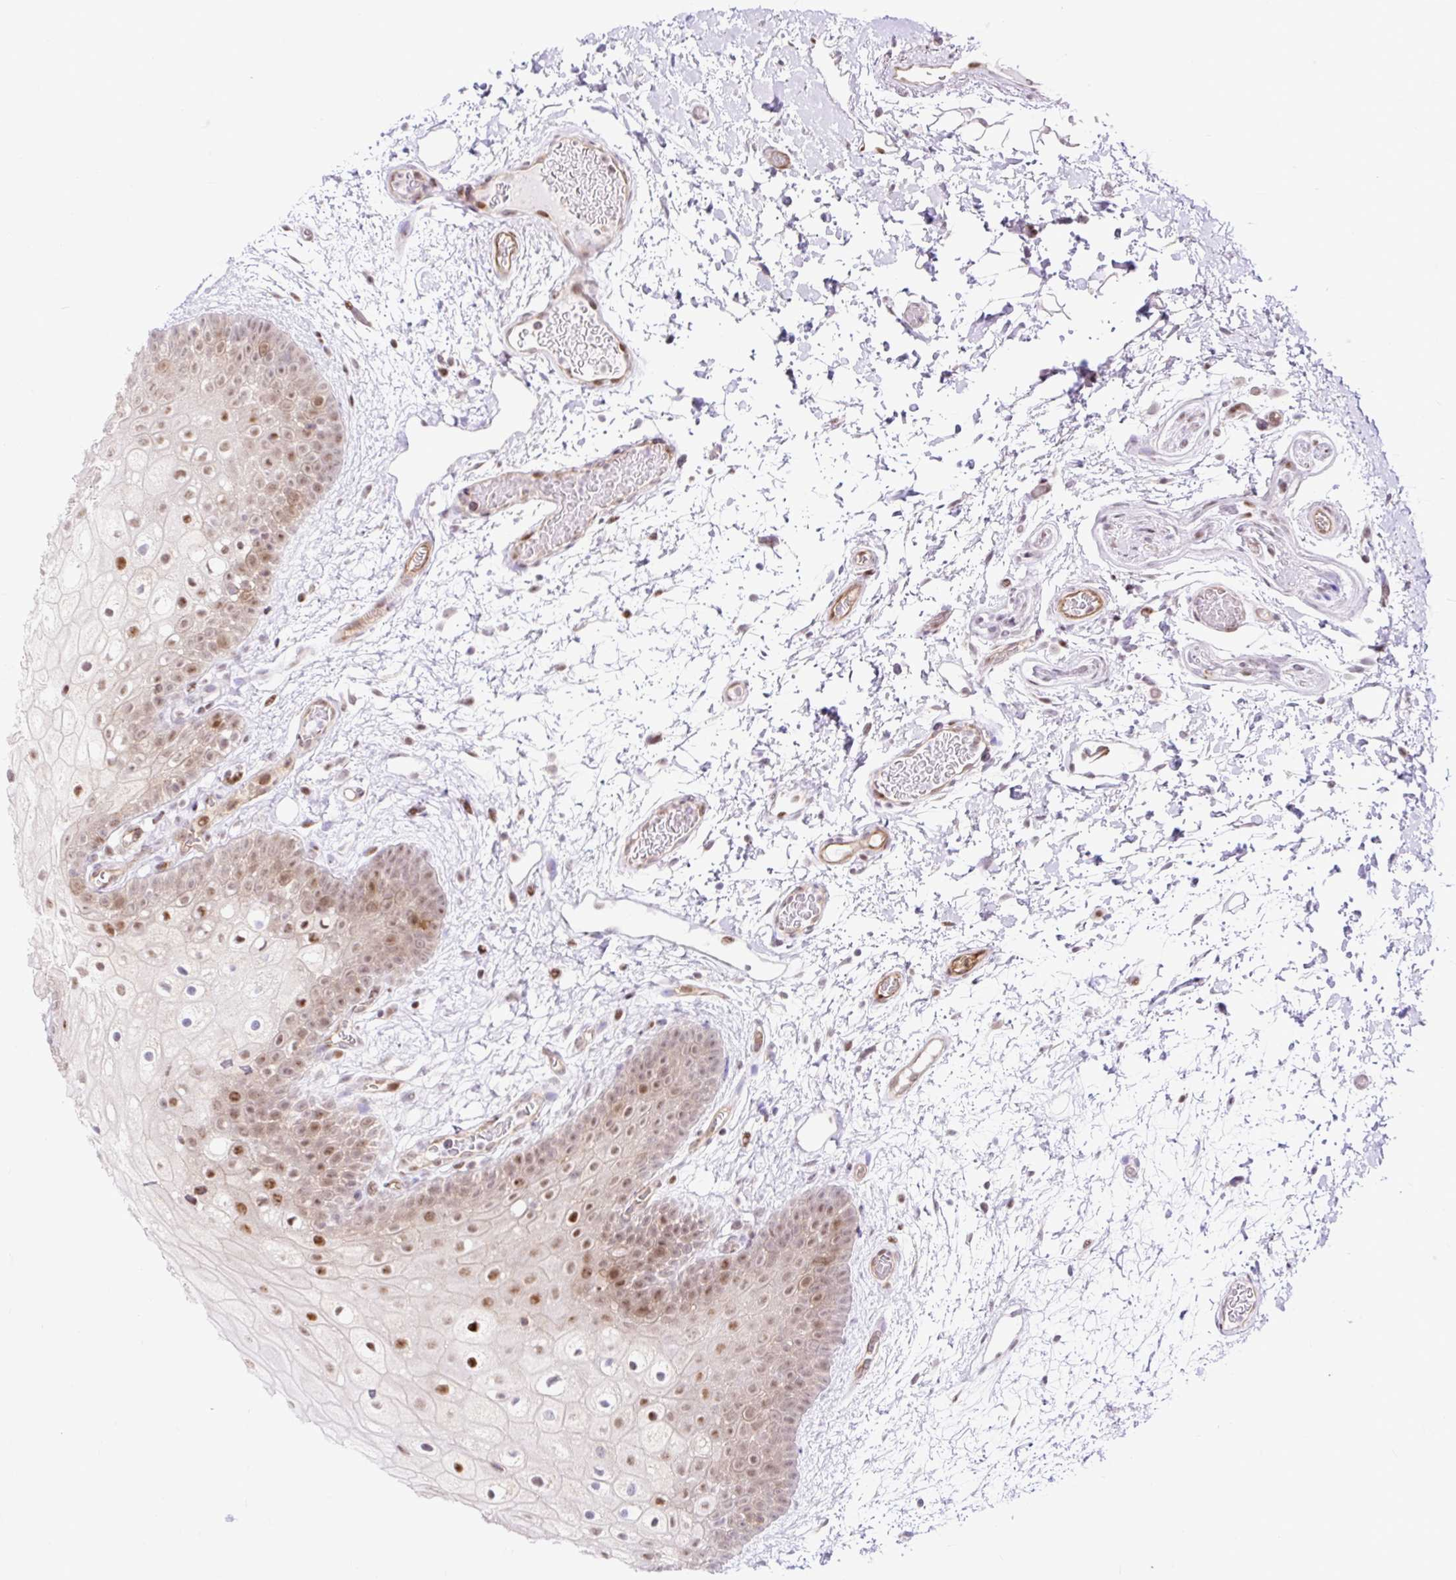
{"staining": {"intensity": "moderate", "quantity": "25%-75%", "location": "nuclear"}, "tissue": "oral mucosa", "cell_type": "Squamous epithelial cells", "image_type": "normal", "snomed": [{"axis": "morphology", "description": "Normal tissue, NOS"}, {"axis": "morphology", "description": "Squamous cell carcinoma, NOS"}, {"axis": "topography", "description": "Oral tissue"}, {"axis": "topography", "description": "Tounge, NOS"}, {"axis": "topography", "description": "Head-Neck"}], "caption": "Immunohistochemical staining of normal oral mucosa reveals medium levels of moderate nuclear expression in approximately 25%-75% of squamous epithelial cells.", "gene": "HIP1R", "patient": {"sex": "male", "age": 76}}